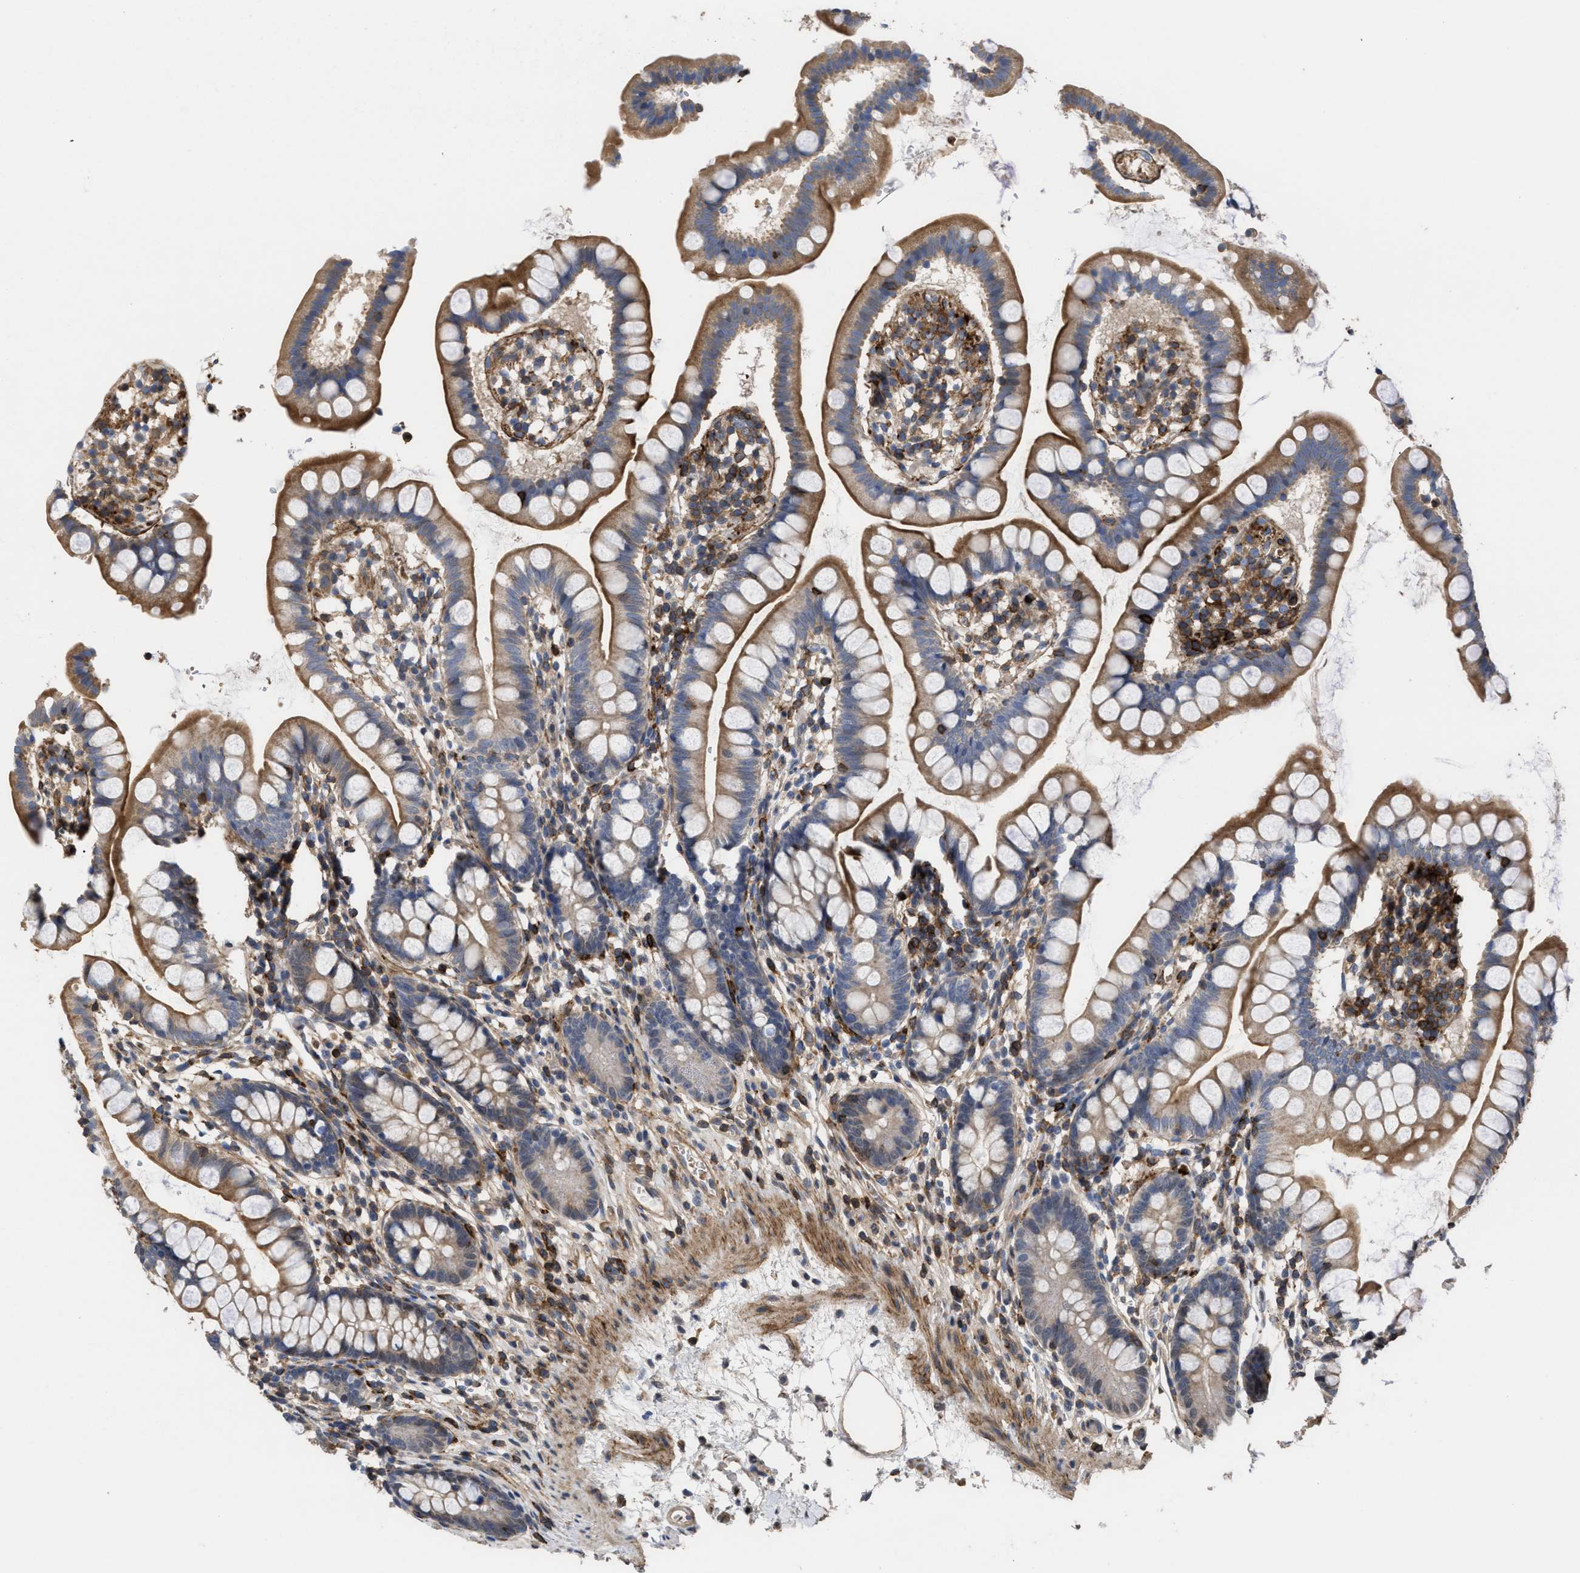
{"staining": {"intensity": "moderate", "quantity": "25%-75%", "location": "cytoplasmic/membranous"}, "tissue": "small intestine", "cell_type": "Glandular cells", "image_type": "normal", "snomed": [{"axis": "morphology", "description": "Normal tissue, NOS"}, {"axis": "topography", "description": "Small intestine"}], "caption": "Small intestine stained with a brown dye demonstrates moderate cytoplasmic/membranous positive positivity in about 25%-75% of glandular cells.", "gene": "PTPRE", "patient": {"sex": "female", "age": 84}}